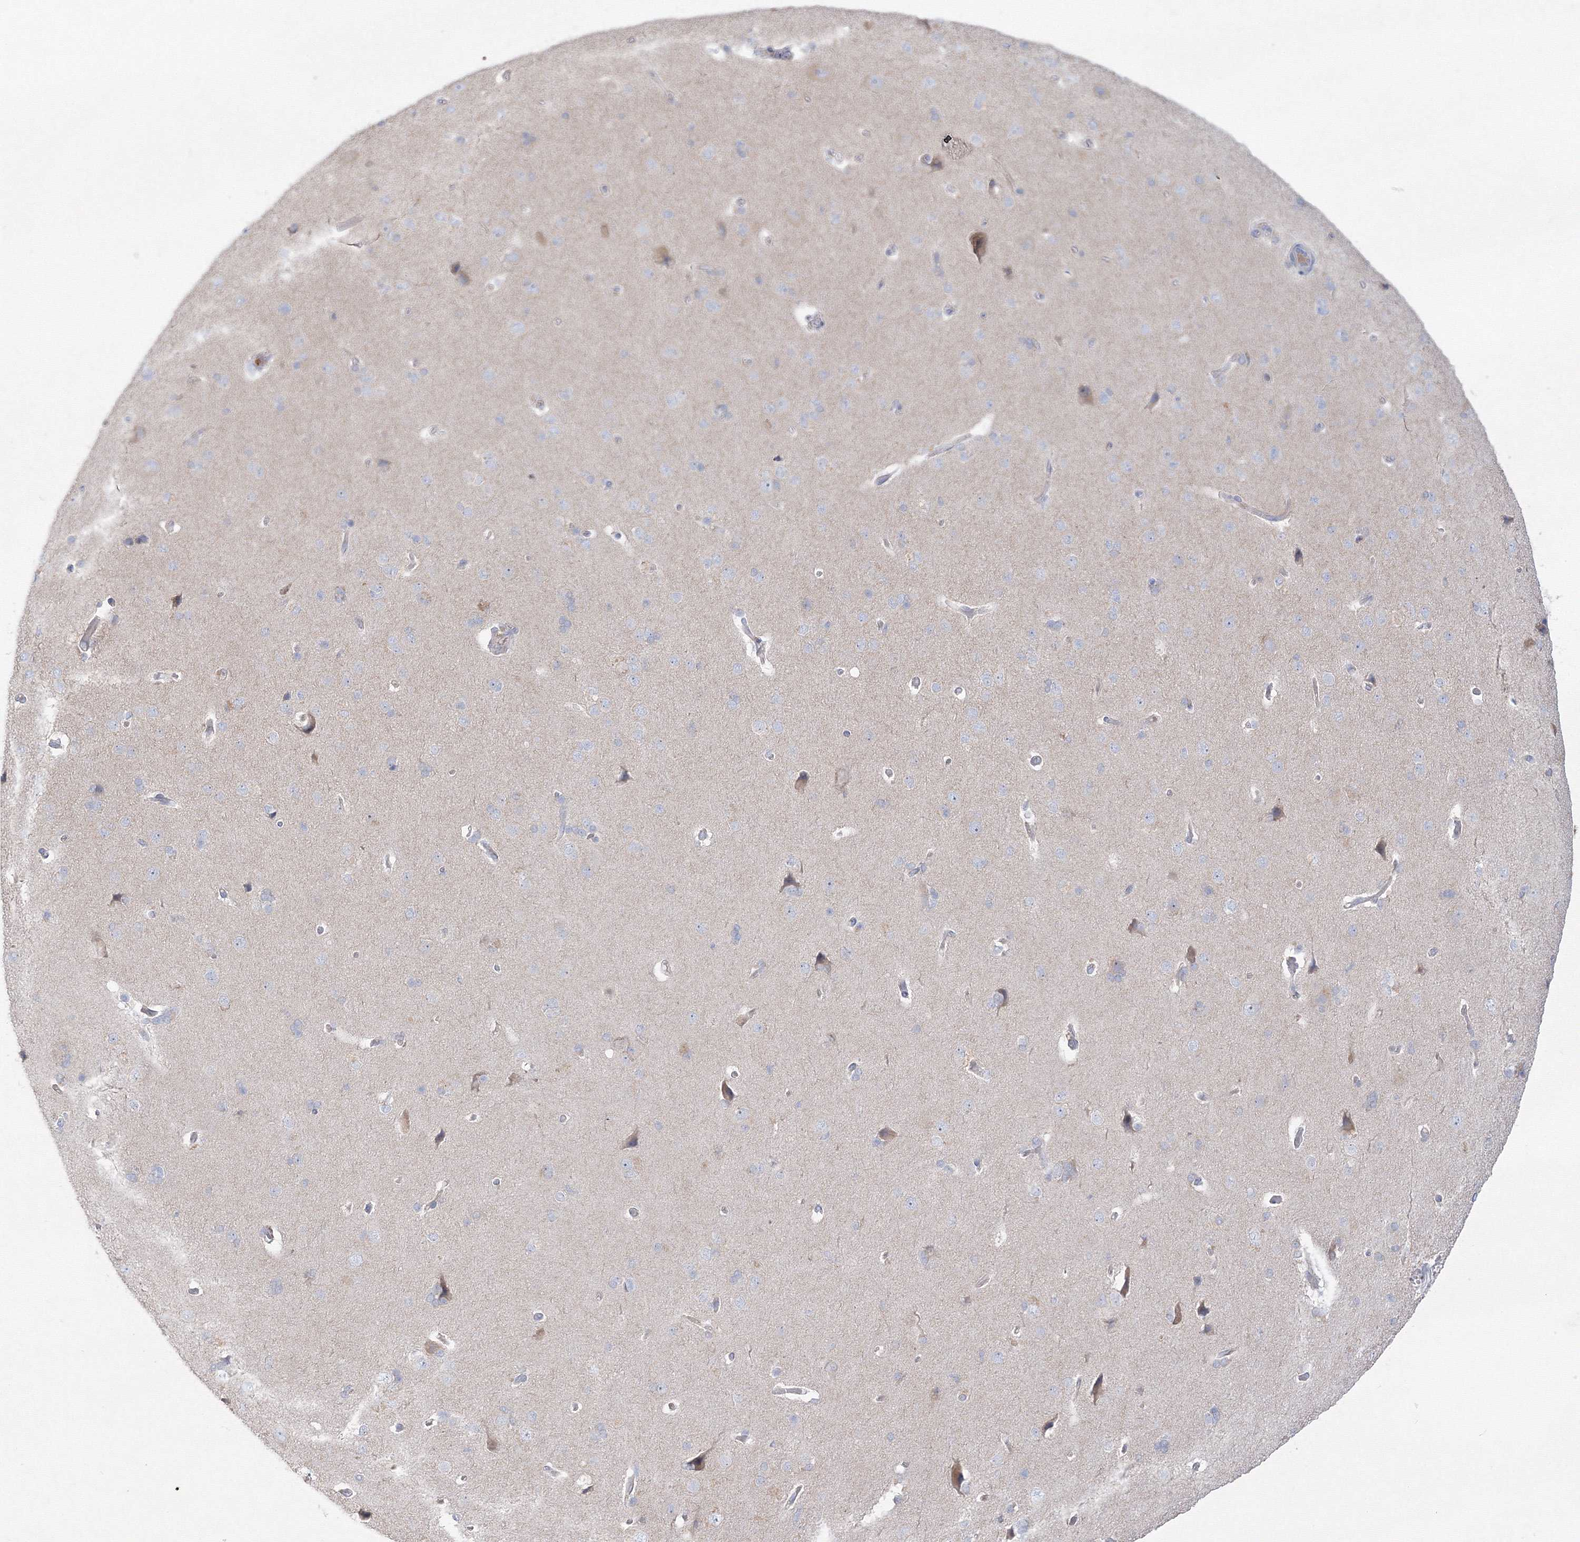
{"staining": {"intensity": "negative", "quantity": "none", "location": "none"}, "tissue": "cerebral cortex", "cell_type": "Endothelial cells", "image_type": "normal", "snomed": [{"axis": "morphology", "description": "Normal tissue, NOS"}, {"axis": "topography", "description": "Cerebral cortex"}], "caption": "The histopathology image reveals no significant expression in endothelial cells of cerebral cortex.", "gene": "FBXL8", "patient": {"sex": "male", "age": 62}}